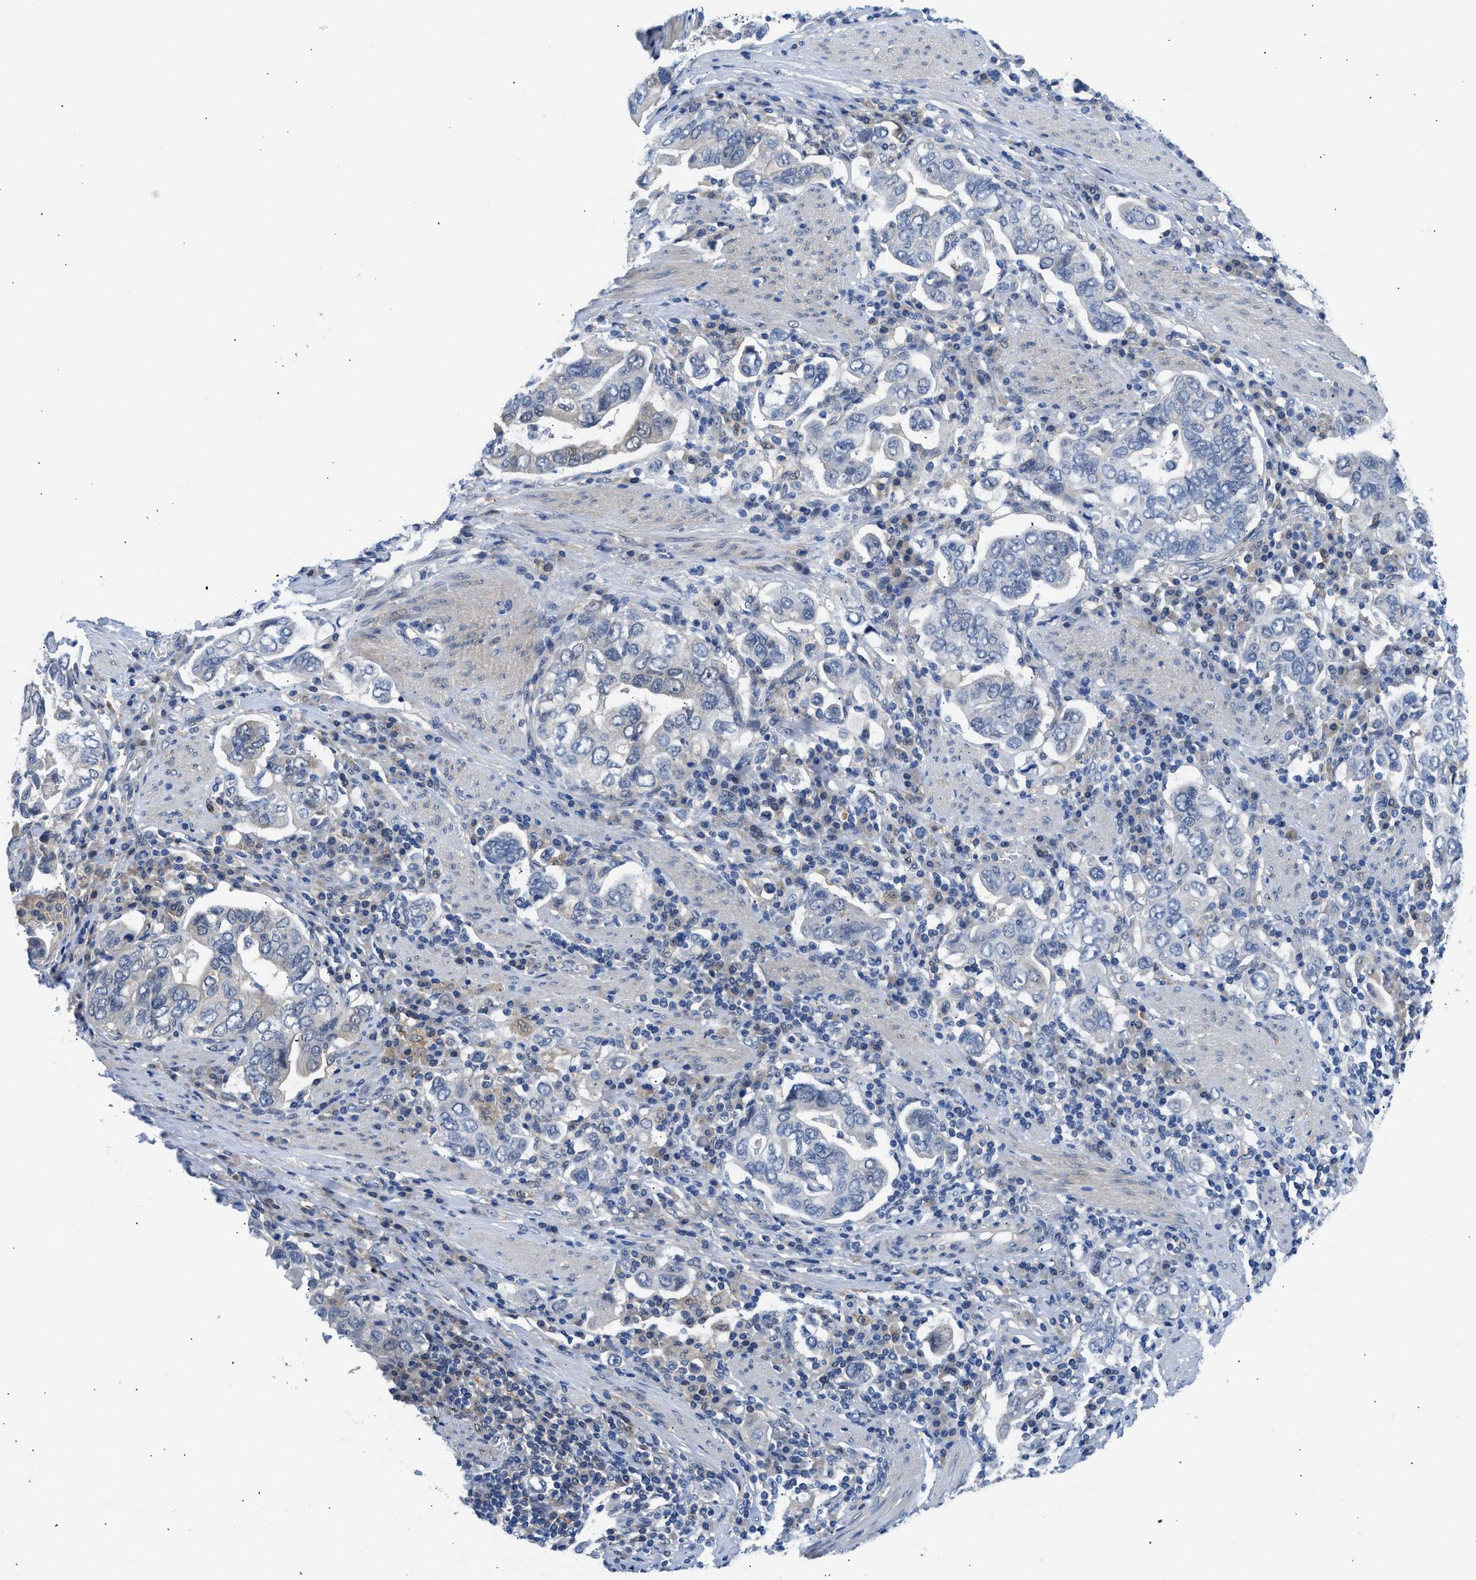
{"staining": {"intensity": "negative", "quantity": "none", "location": "none"}, "tissue": "stomach cancer", "cell_type": "Tumor cells", "image_type": "cancer", "snomed": [{"axis": "morphology", "description": "Adenocarcinoma, NOS"}, {"axis": "topography", "description": "Stomach, upper"}], "caption": "Immunohistochemistry micrograph of neoplastic tissue: stomach cancer stained with DAB displays no significant protein positivity in tumor cells.", "gene": "CBR1", "patient": {"sex": "male", "age": 62}}